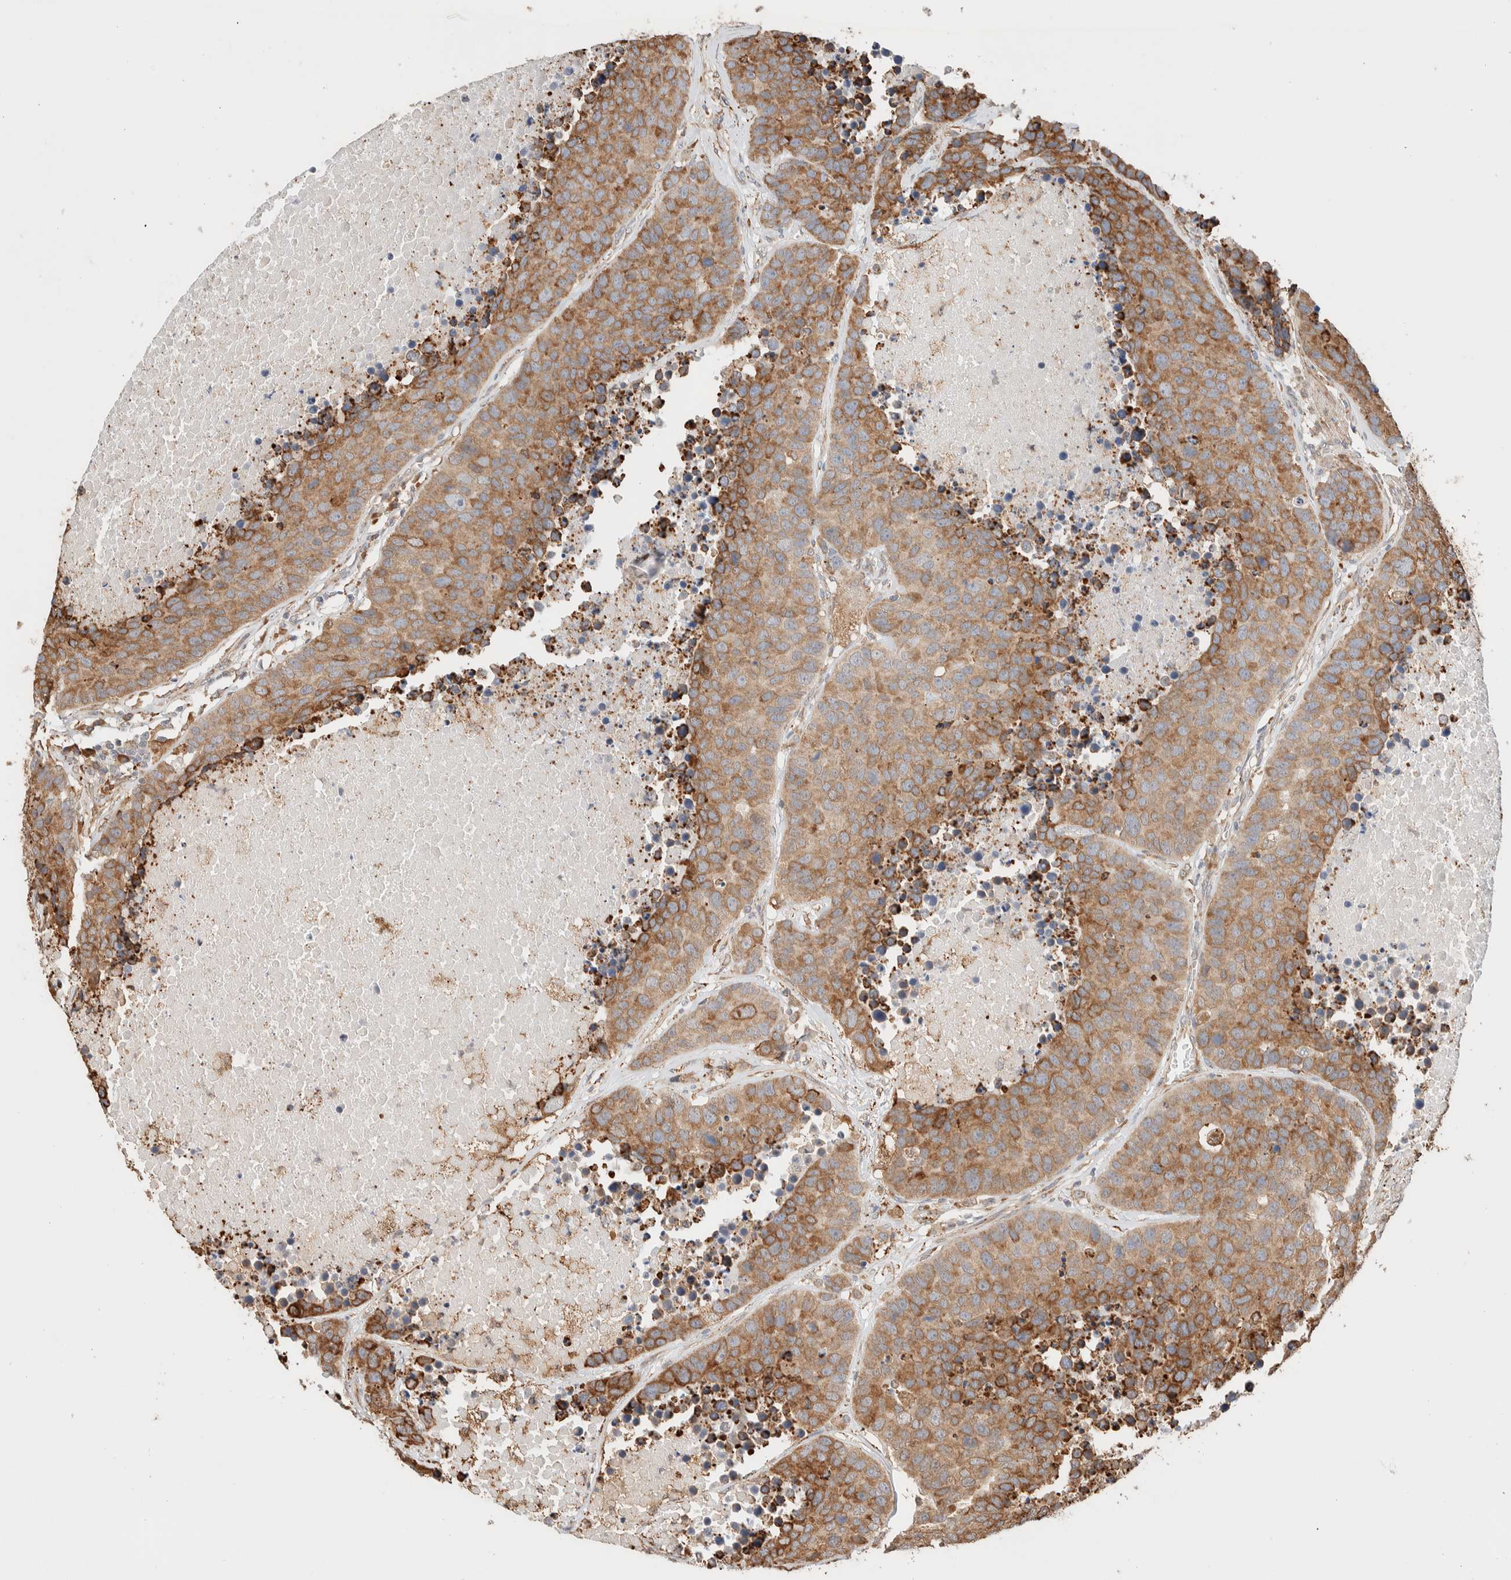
{"staining": {"intensity": "moderate", "quantity": ">75%", "location": "cytoplasmic/membranous"}, "tissue": "carcinoid", "cell_type": "Tumor cells", "image_type": "cancer", "snomed": [{"axis": "morphology", "description": "Carcinoid, malignant, NOS"}, {"axis": "topography", "description": "Lung"}], "caption": "Protein expression analysis of human carcinoid (malignant) reveals moderate cytoplasmic/membranous staining in approximately >75% of tumor cells. (IHC, brightfield microscopy, high magnification).", "gene": "INTS1", "patient": {"sex": "male", "age": 60}}